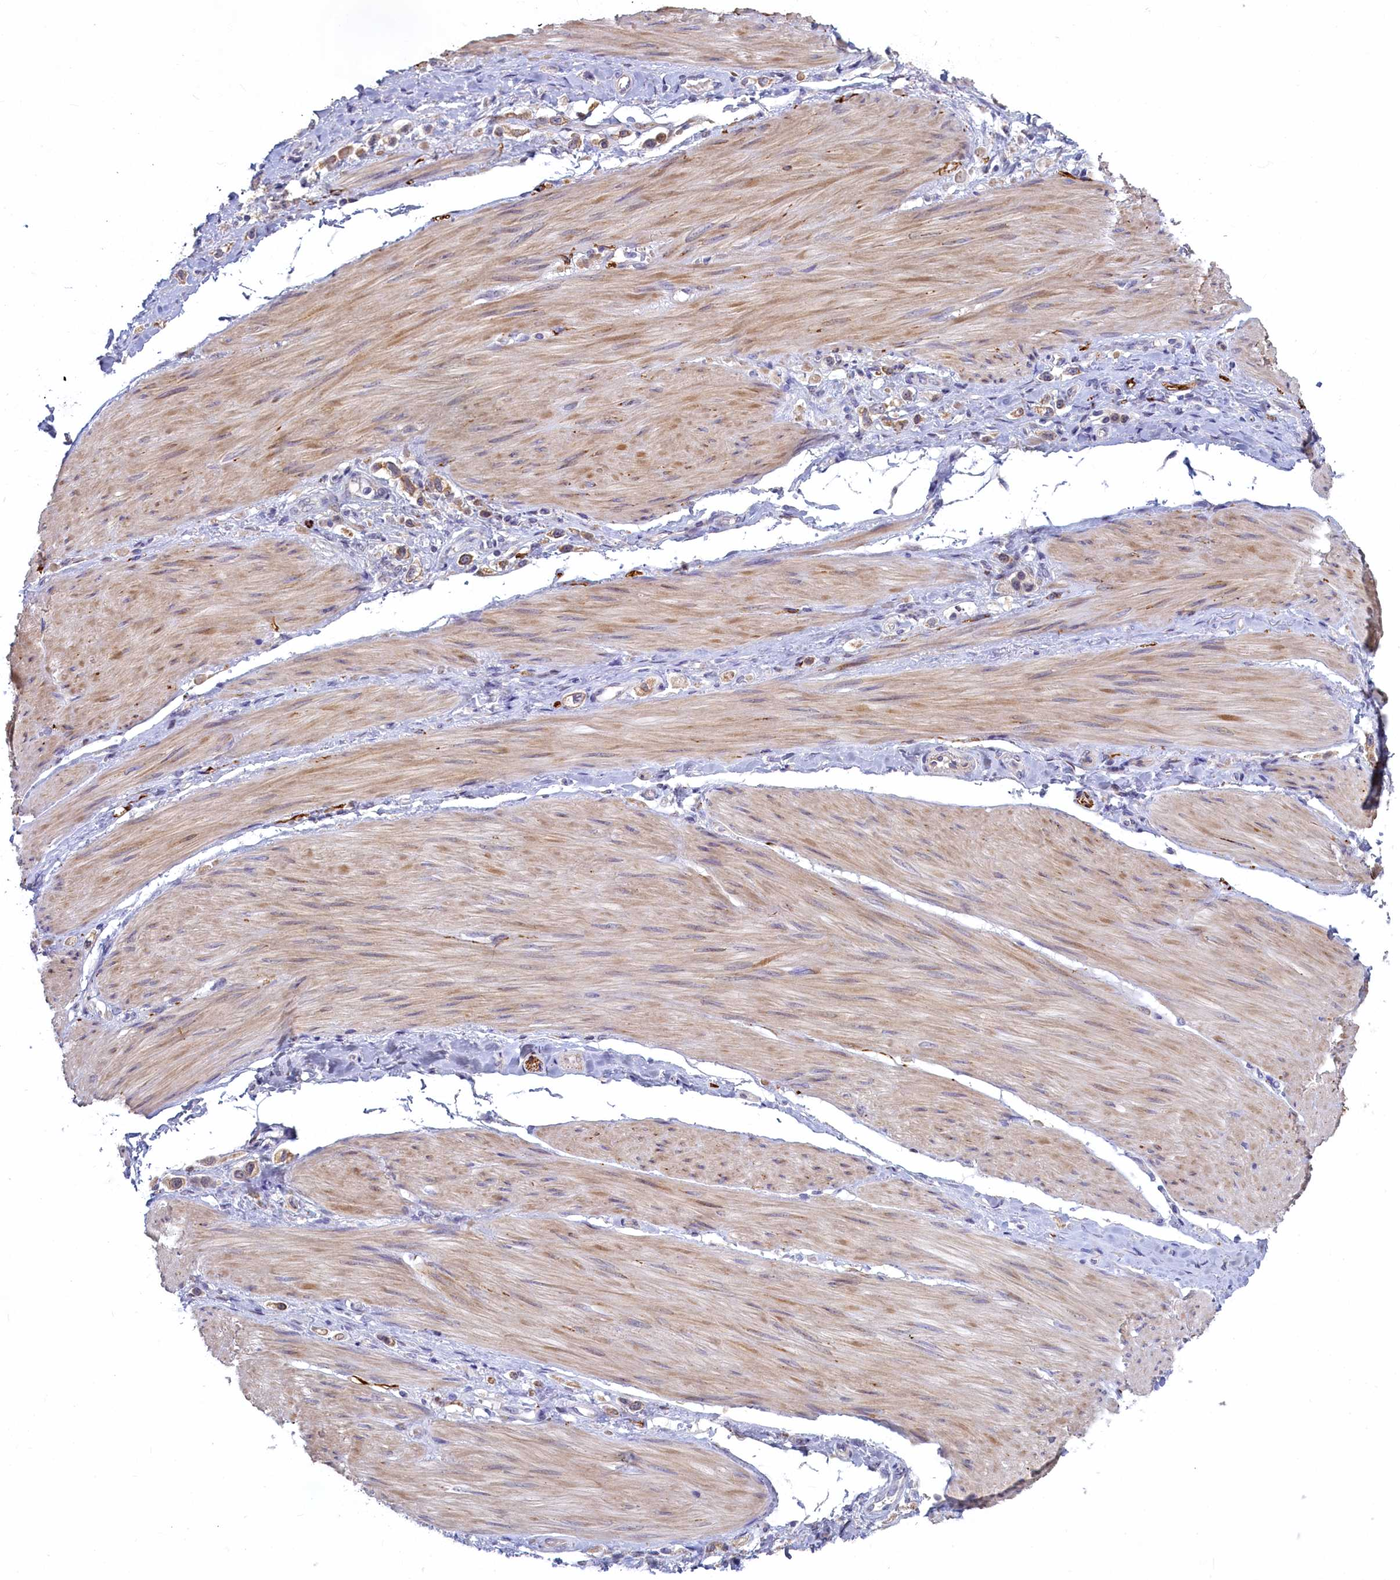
{"staining": {"intensity": "moderate", "quantity": "25%-75%", "location": "cytoplasmic/membranous"}, "tissue": "stomach cancer", "cell_type": "Tumor cells", "image_type": "cancer", "snomed": [{"axis": "morphology", "description": "Adenocarcinoma, NOS"}, {"axis": "topography", "description": "Stomach"}], "caption": "A brown stain shows moderate cytoplasmic/membranous staining of a protein in human adenocarcinoma (stomach) tumor cells.", "gene": "UCHL3", "patient": {"sex": "female", "age": 65}}